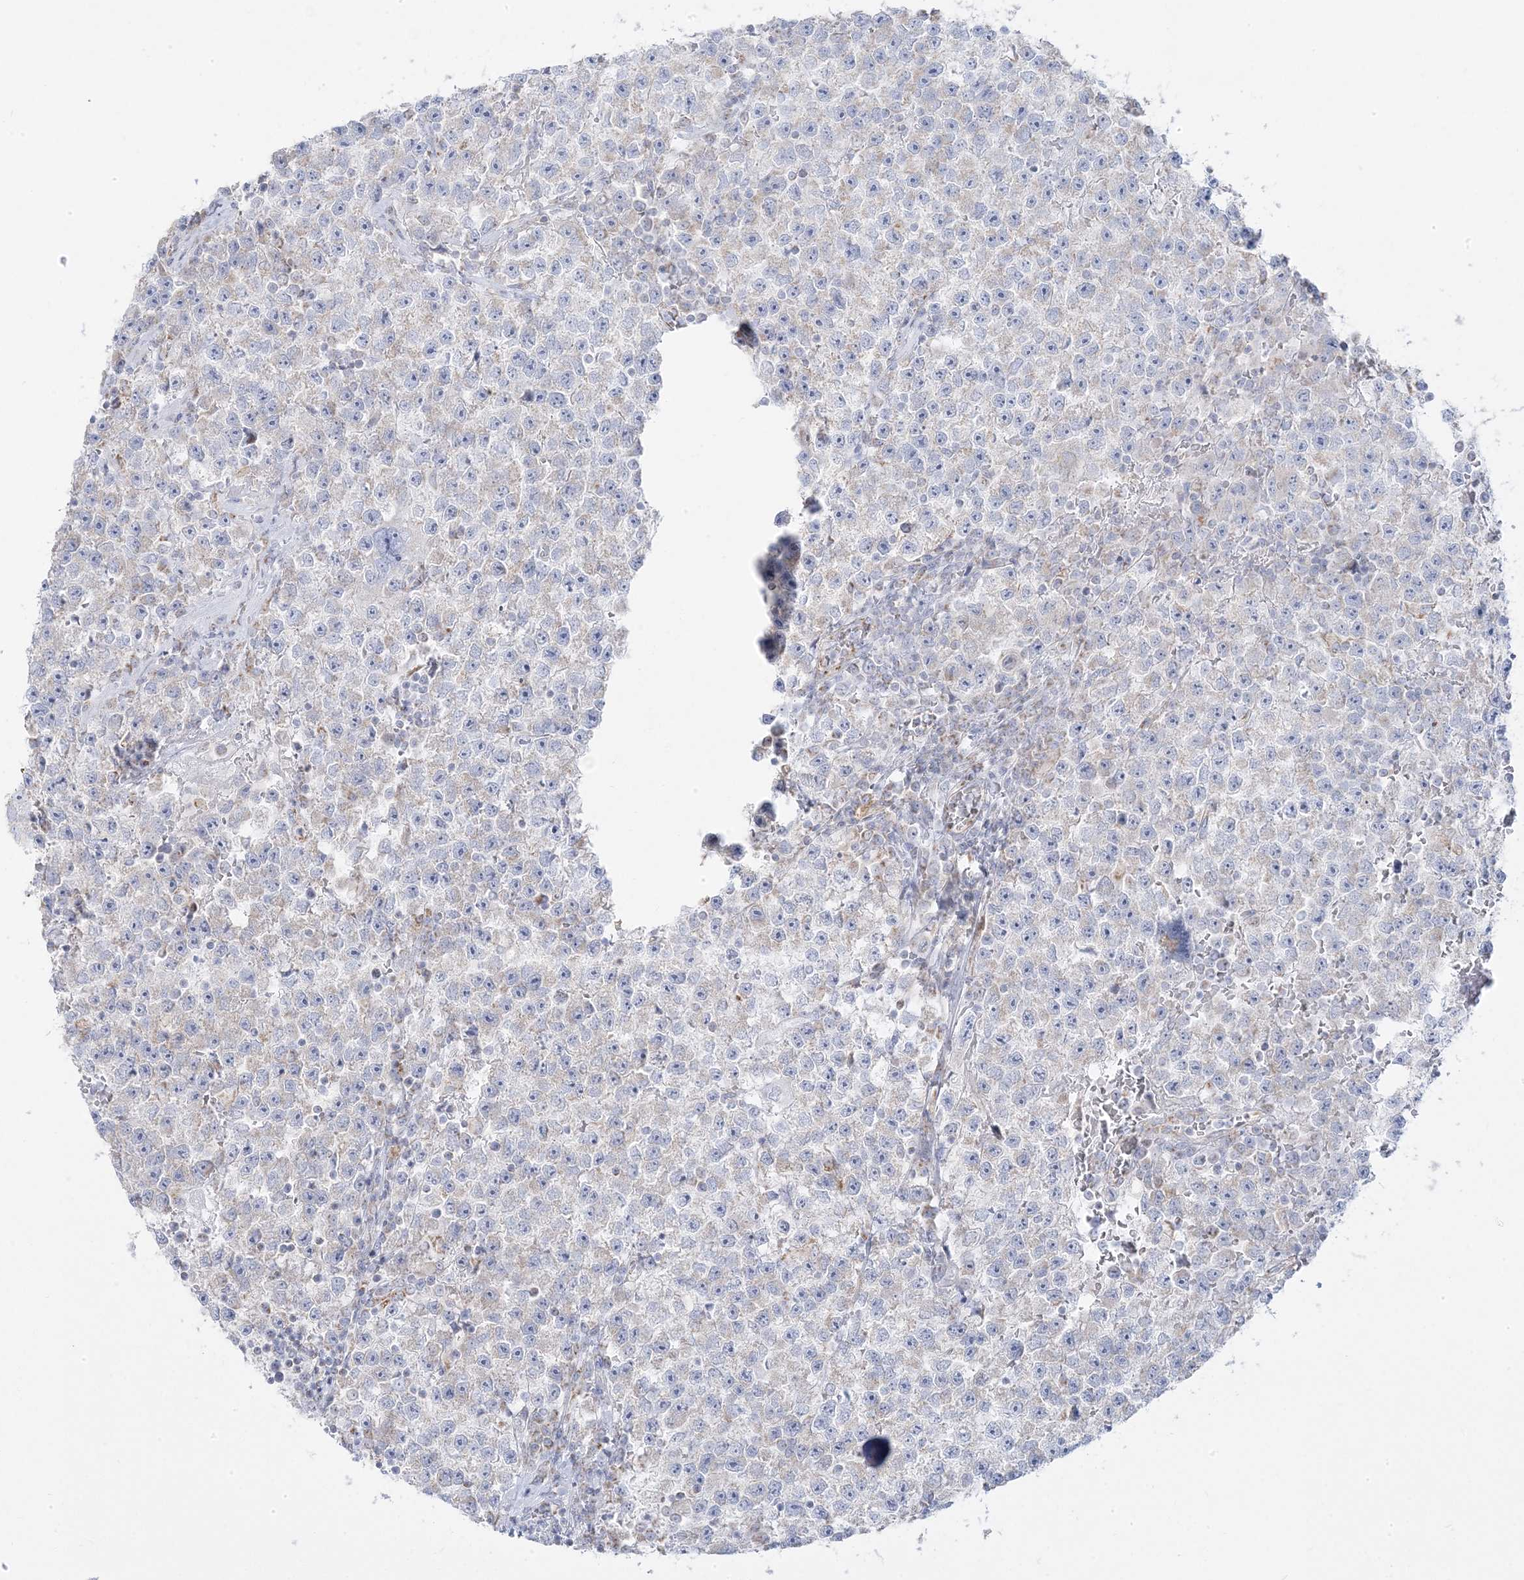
{"staining": {"intensity": "negative", "quantity": "none", "location": "none"}, "tissue": "testis cancer", "cell_type": "Tumor cells", "image_type": "cancer", "snomed": [{"axis": "morphology", "description": "Seminoma, NOS"}, {"axis": "topography", "description": "Testis"}], "caption": "The micrograph shows no staining of tumor cells in testis cancer (seminoma).", "gene": "PCCB", "patient": {"sex": "male", "age": 22}}